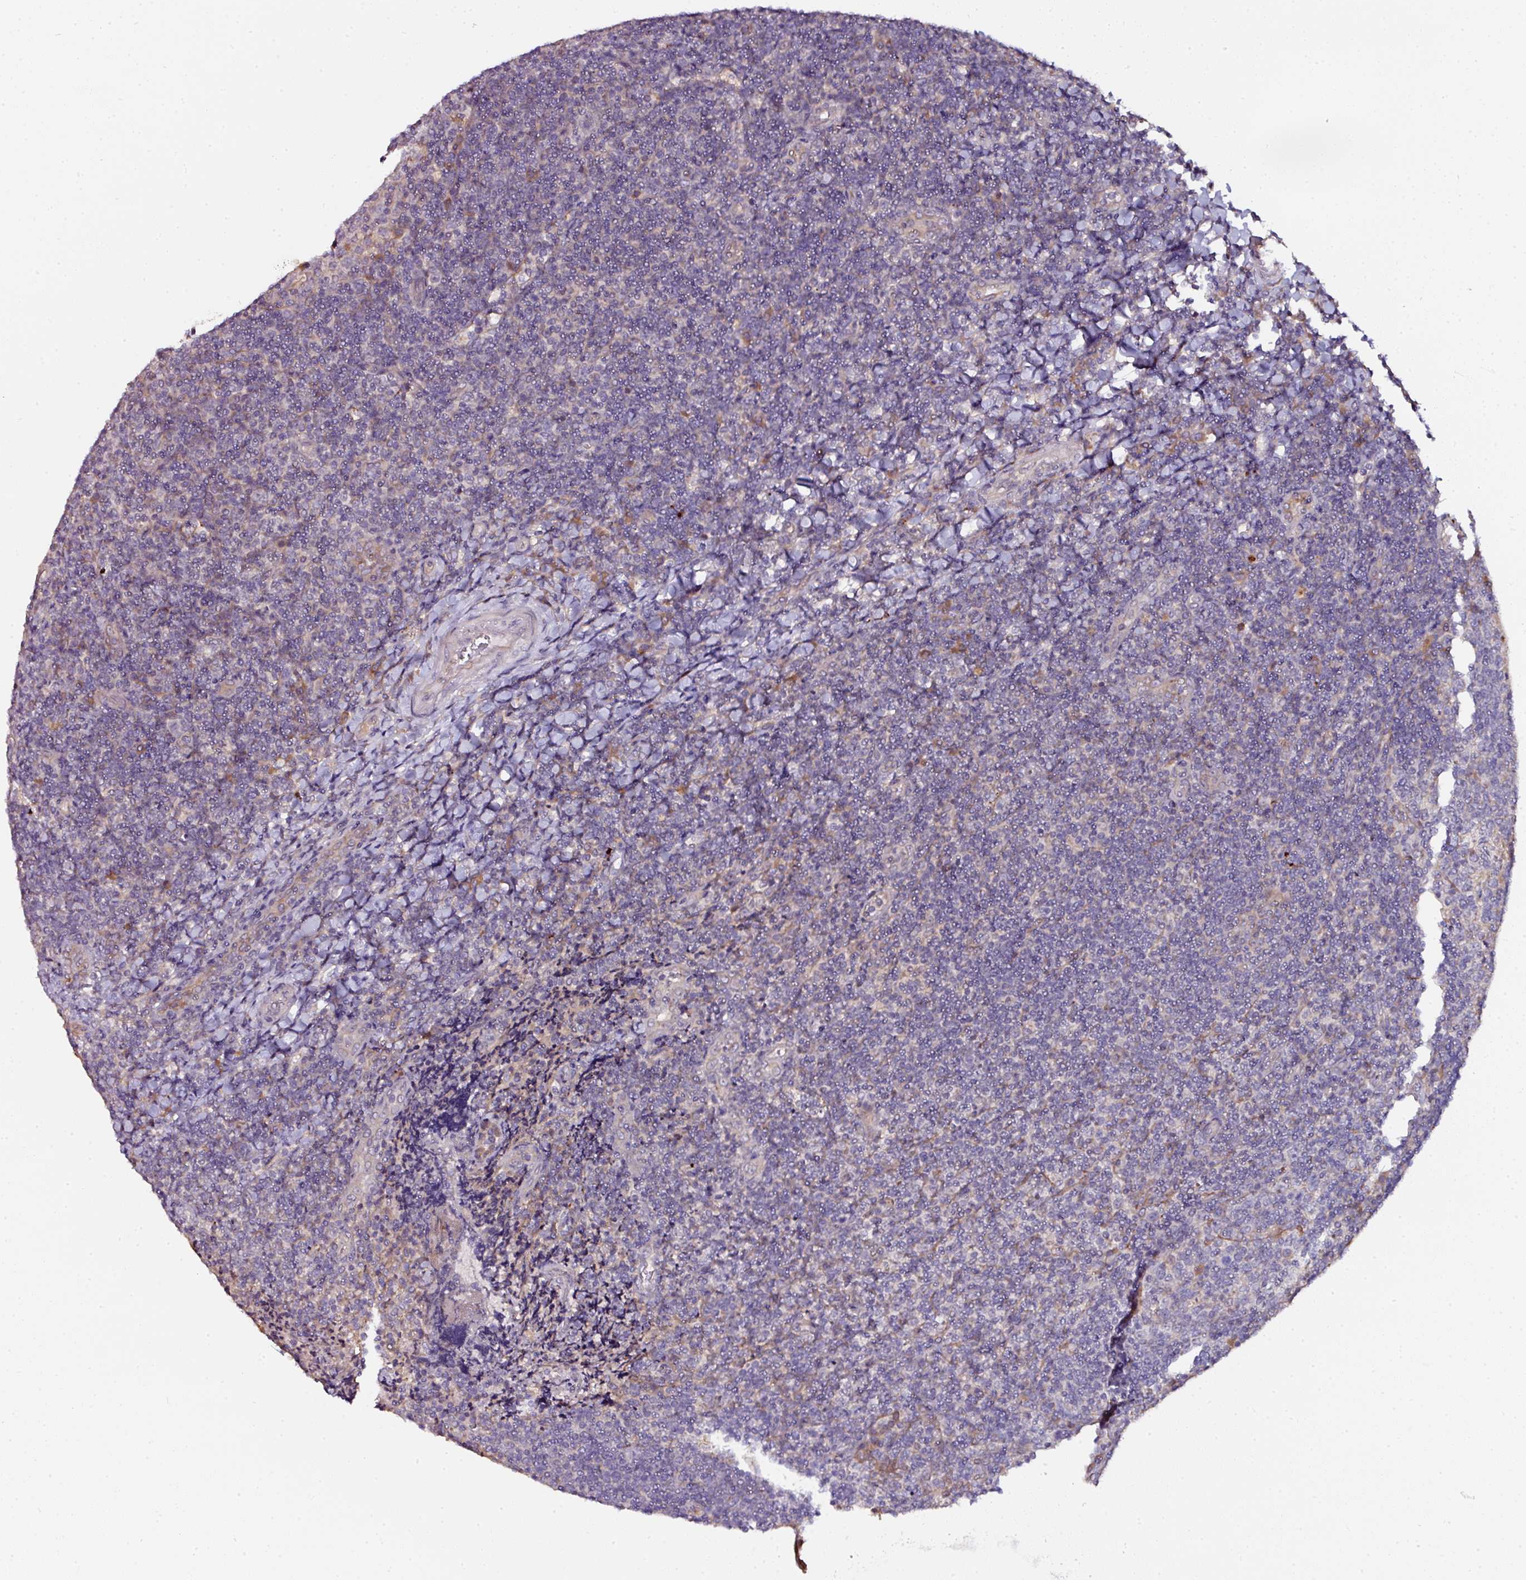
{"staining": {"intensity": "moderate", "quantity": "<25%", "location": "cytoplasmic/membranous"}, "tissue": "tonsil", "cell_type": "Germinal center cells", "image_type": "normal", "snomed": [{"axis": "morphology", "description": "Normal tissue, NOS"}, {"axis": "topography", "description": "Tonsil"}], "caption": "Immunohistochemistry (DAB (3,3'-diaminobenzidine)) staining of normal tonsil demonstrates moderate cytoplasmic/membranous protein expression in approximately <25% of germinal center cells.", "gene": "CTDSP2", "patient": {"sex": "male", "age": 17}}